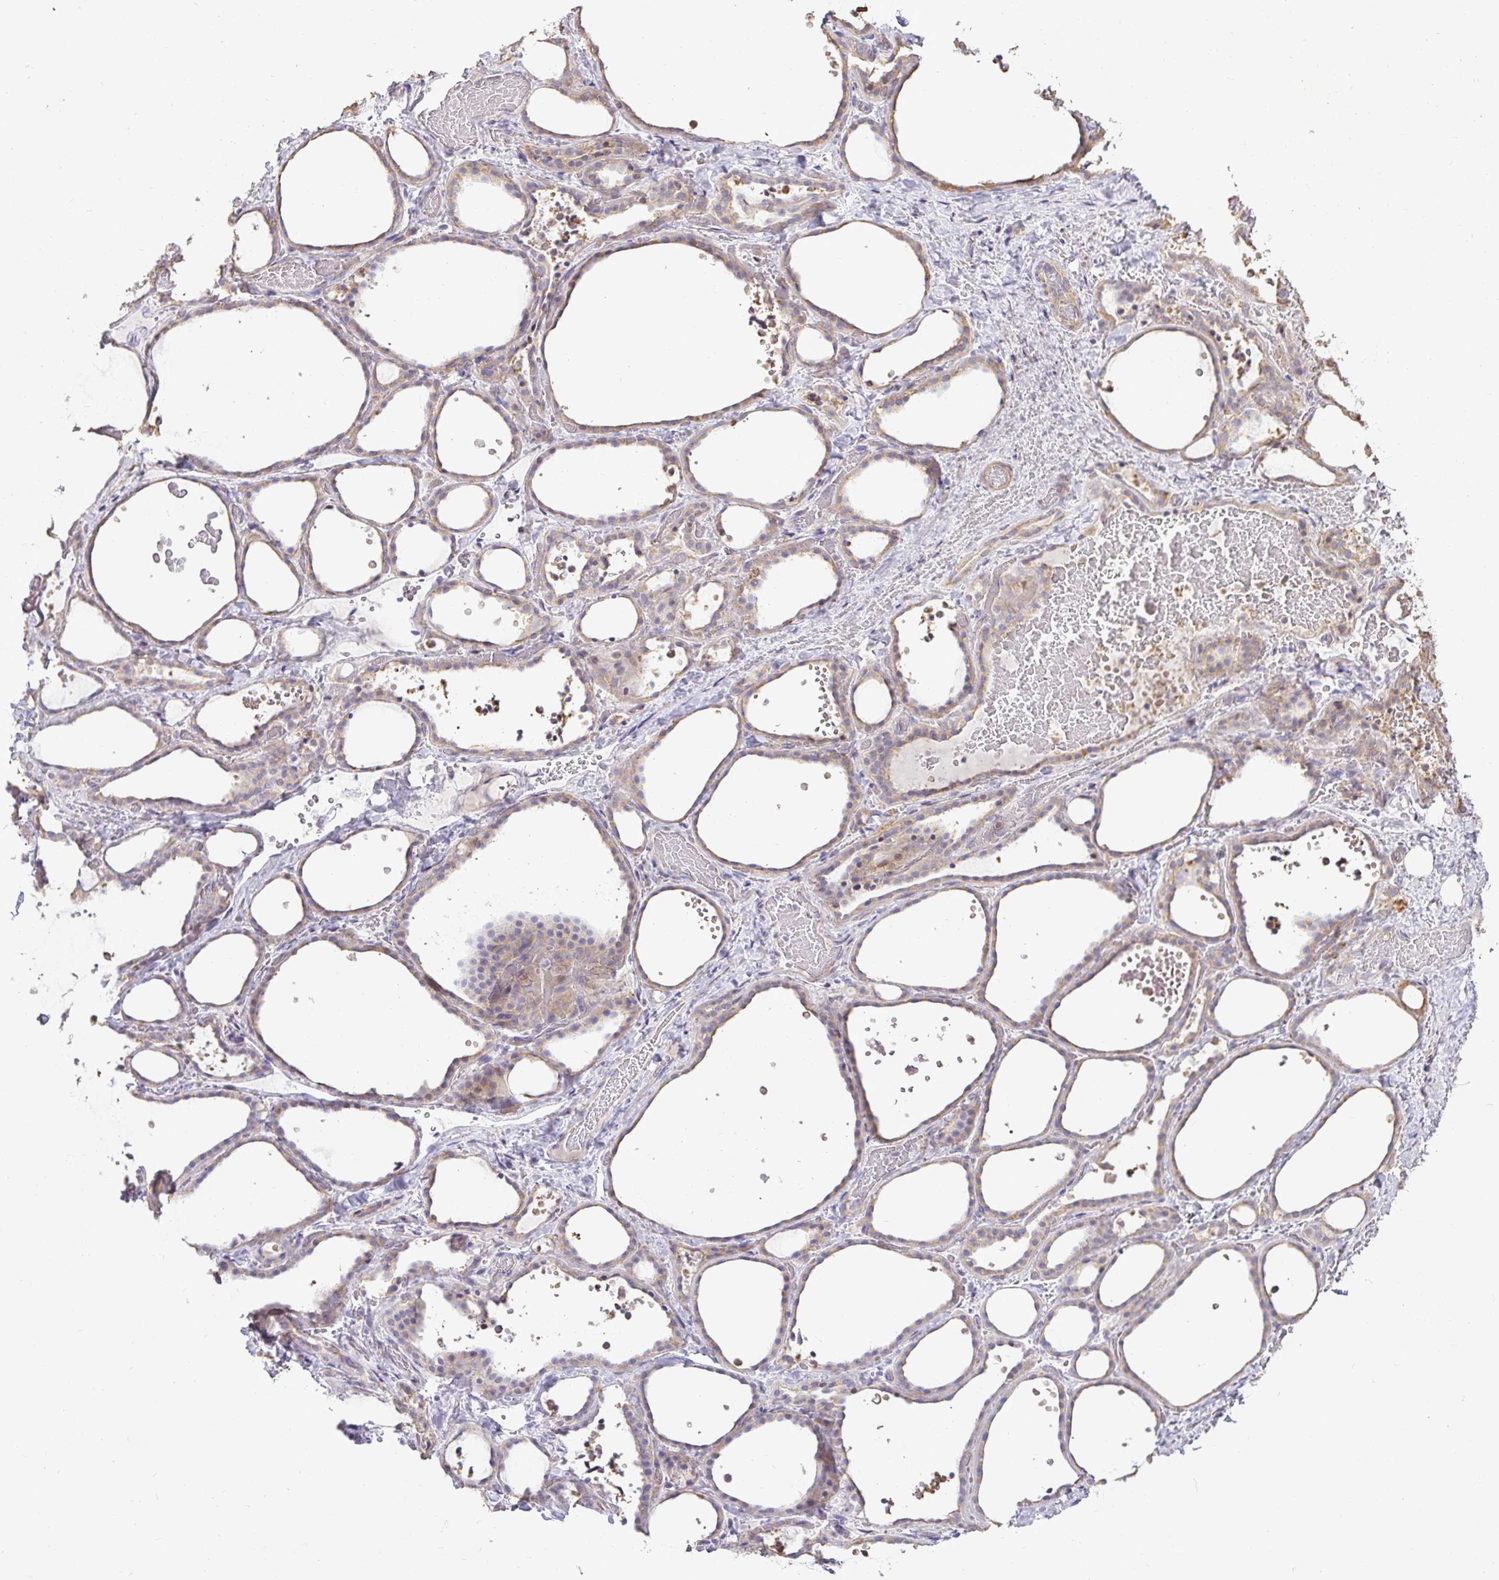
{"staining": {"intensity": "weak", "quantity": "25%-75%", "location": "cytoplasmic/membranous"}, "tissue": "thyroid gland", "cell_type": "Glandular cells", "image_type": "normal", "snomed": [{"axis": "morphology", "description": "Normal tissue, NOS"}, {"axis": "topography", "description": "Thyroid gland"}], "caption": "Immunohistochemistry of unremarkable human thyroid gland displays low levels of weak cytoplasmic/membranous expression in about 25%-75% of glandular cells. Ihc stains the protein of interest in brown and the nuclei are stained blue.", "gene": "STRIP1", "patient": {"sex": "female", "age": 36}}